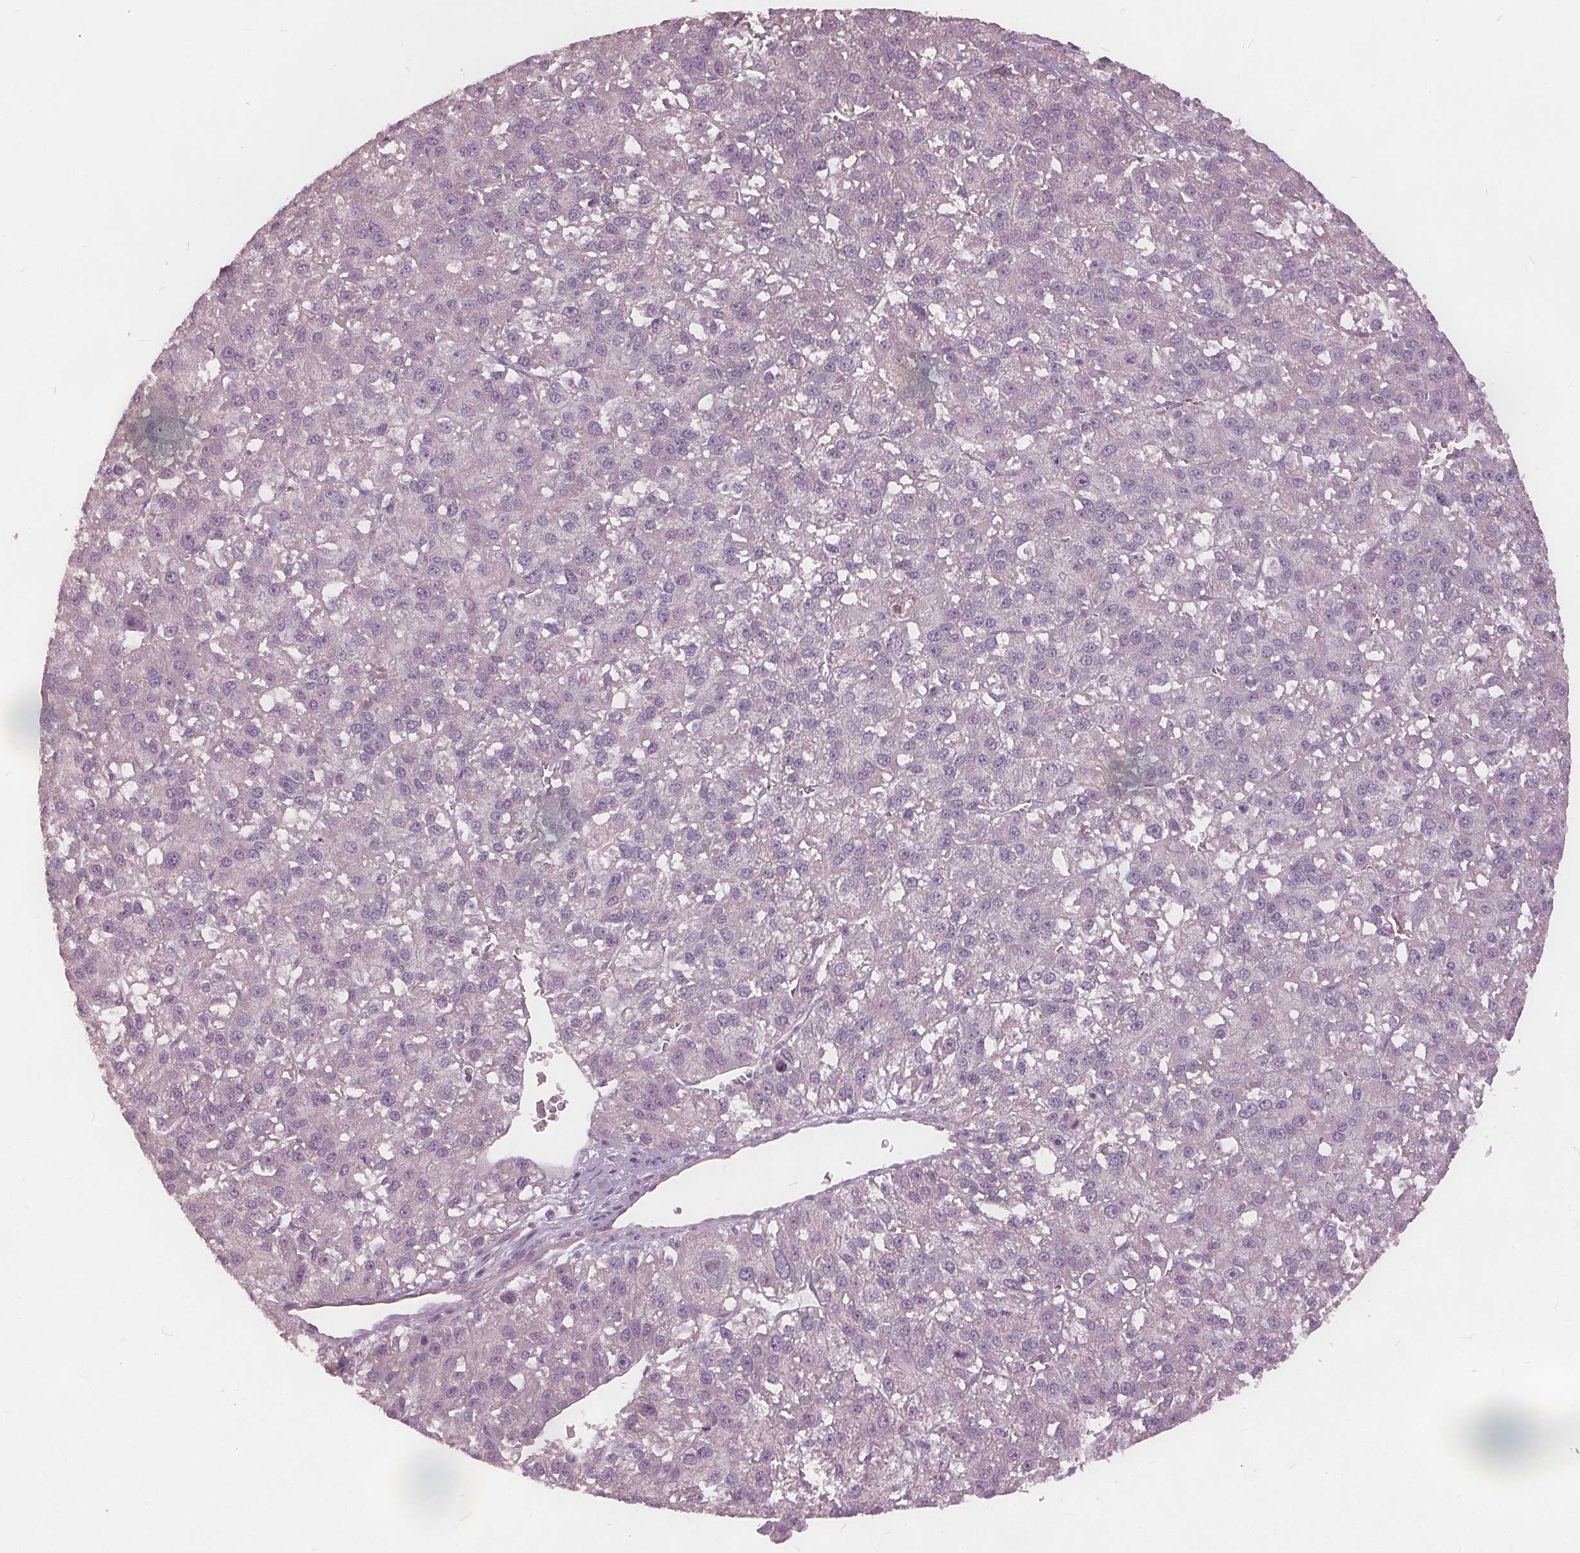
{"staining": {"intensity": "negative", "quantity": "none", "location": "none"}, "tissue": "liver cancer", "cell_type": "Tumor cells", "image_type": "cancer", "snomed": [{"axis": "morphology", "description": "Carcinoma, Hepatocellular, NOS"}, {"axis": "topography", "description": "Liver"}], "caption": "Immunohistochemistry histopathology image of neoplastic tissue: hepatocellular carcinoma (liver) stained with DAB demonstrates no significant protein positivity in tumor cells.", "gene": "KLK13", "patient": {"sex": "female", "age": 70}}